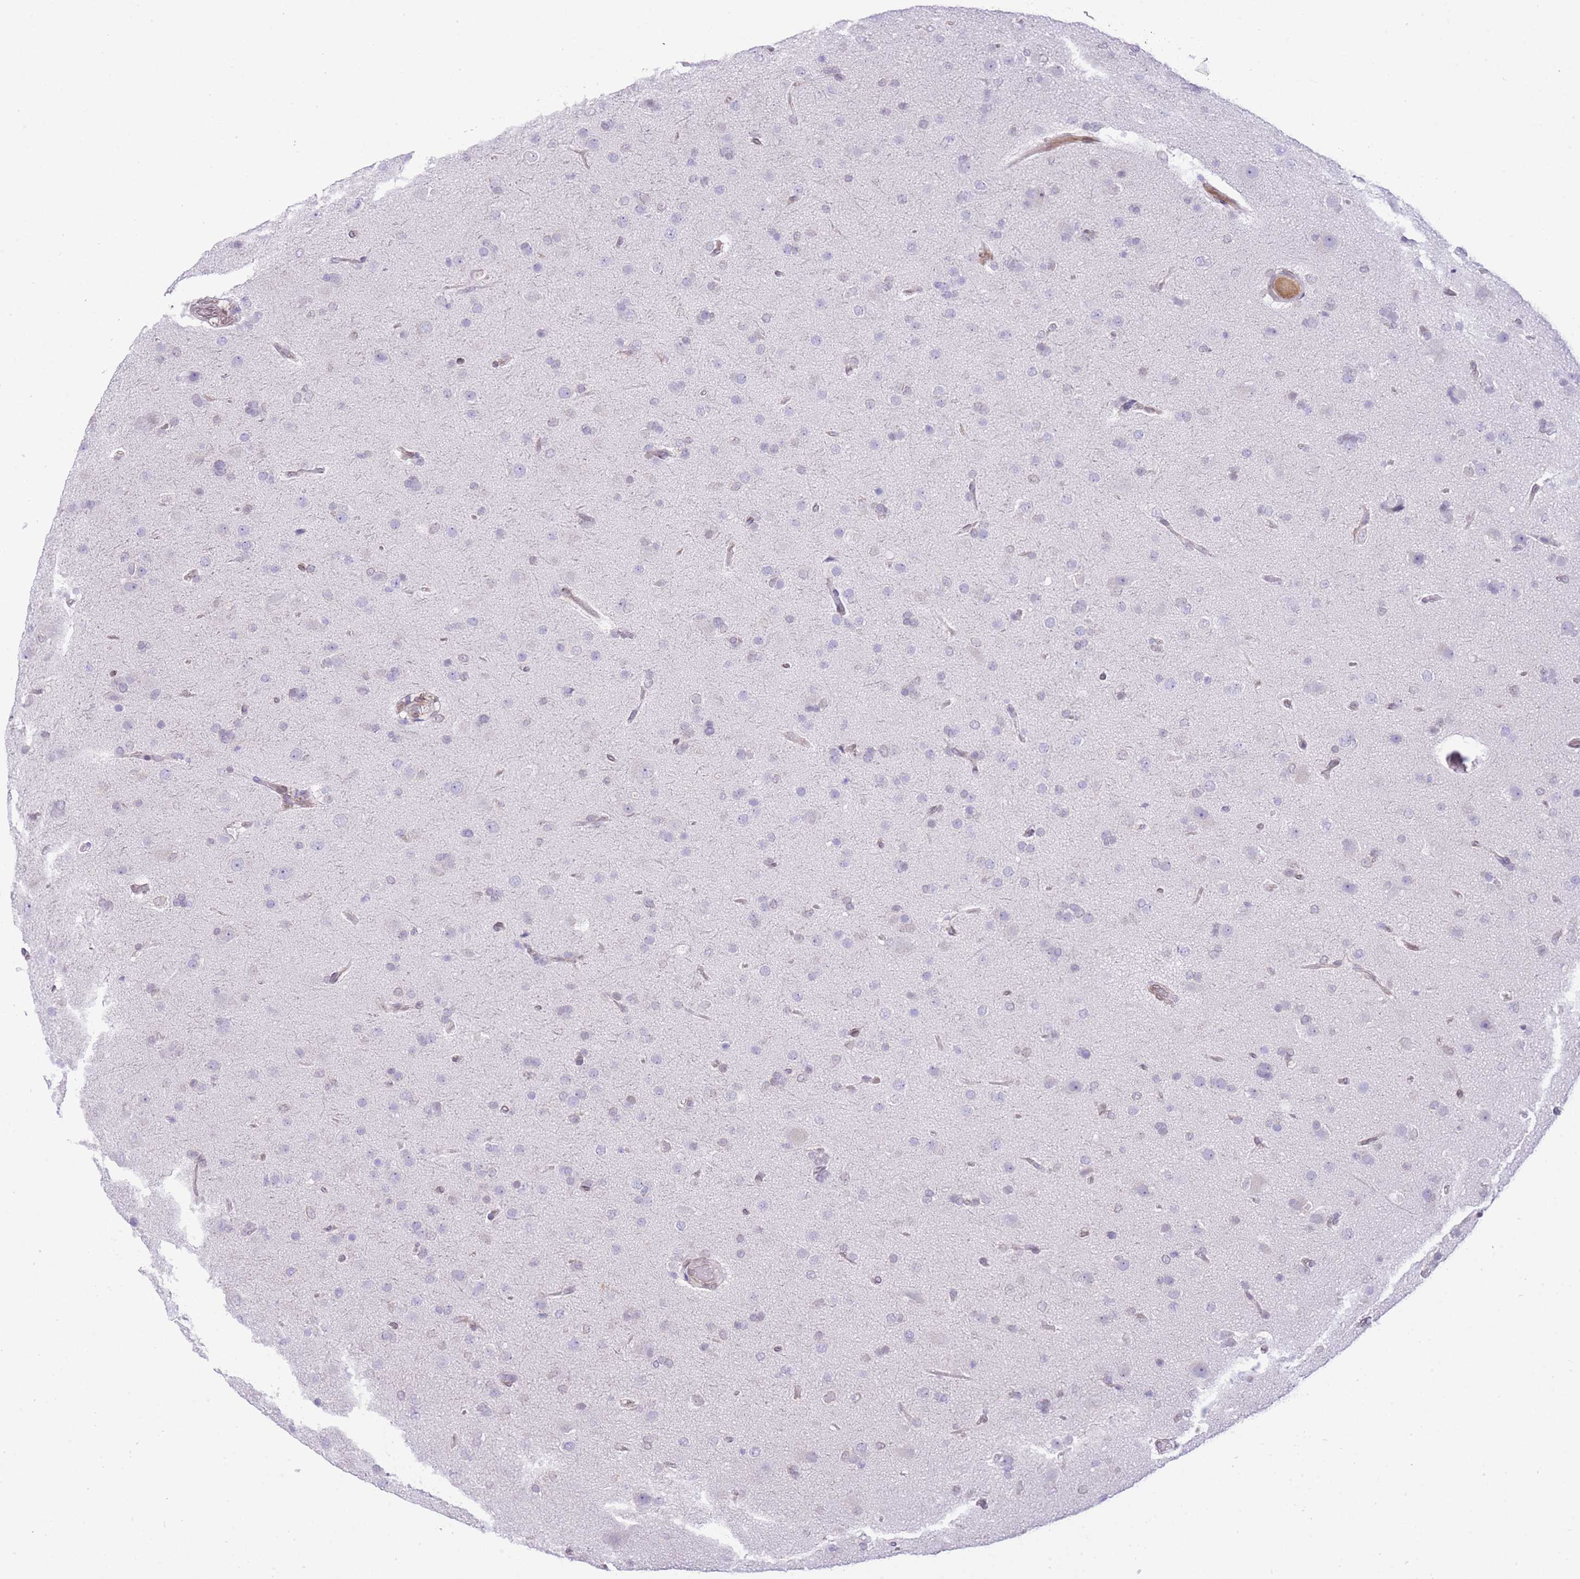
{"staining": {"intensity": "weak", "quantity": "<25%", "location": "nuclear"}, "tissue": "glioma", "cell_type": "Tumor cells", "image_type": "cancer", "snomed": [{"axis": "morphology", "description": "Glioma, malignant, Low grade"}, {"axis": "topography", "description": "Brain"}], "caption": "Human malignant low-grade glioma stained for a protein using IHC exhibits no positivity in tumor cells.", "gene": "OR10AD1", "patient": {"sex": "male", "age": 65}}